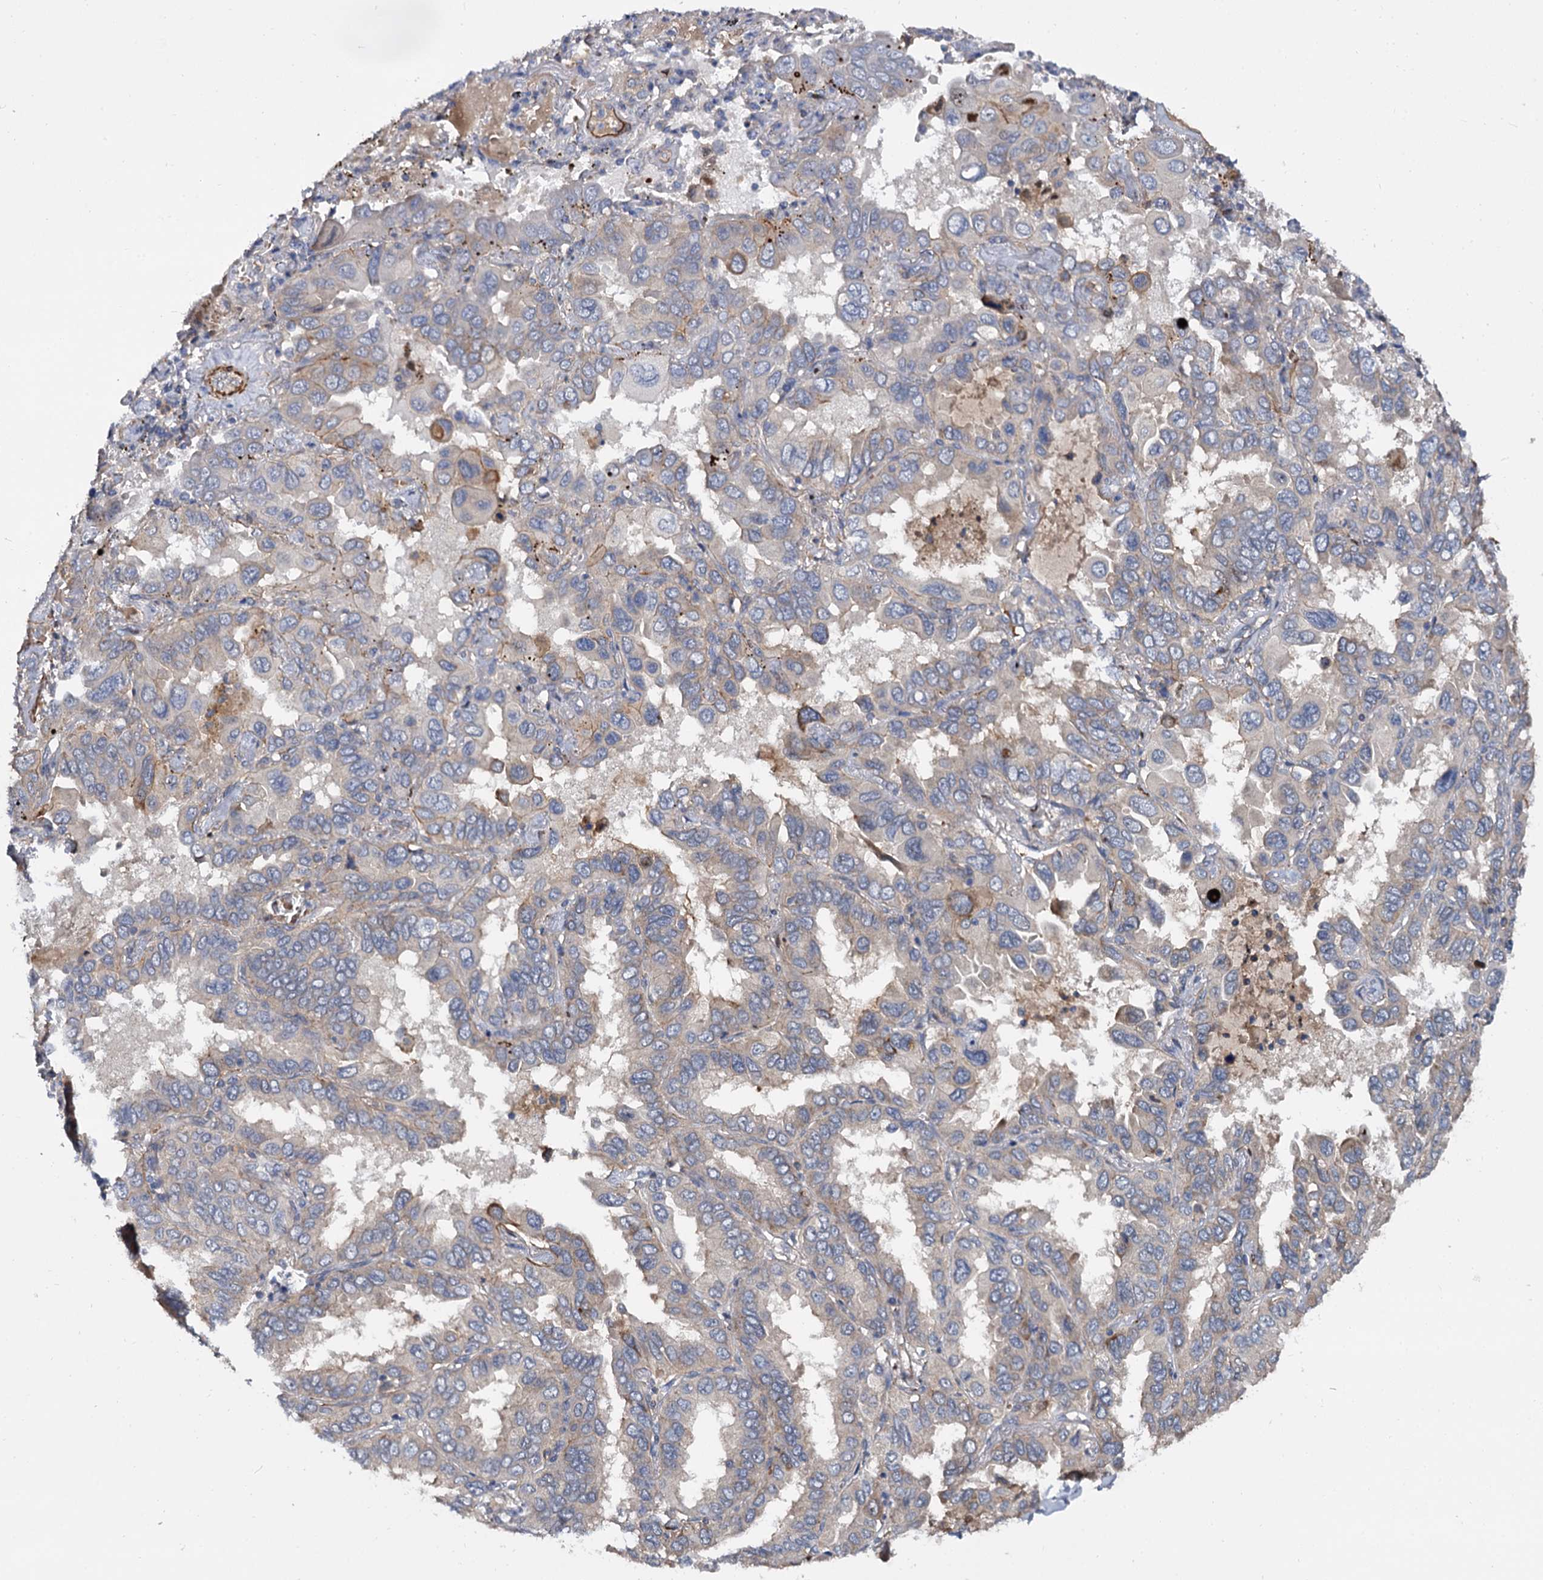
{"staining": {"intensity": "weak", "quantity": "<25%", "location": "cytoplasmic/membranous"}, "tissue": "lung cancer", "cell_type": "Tumor cells", "image_type": "cancer", "snomed": [{"axis": "morphology", "description": "Adenocarcinoma, NOS"}, {"axis": "topography", "description": "Lung"}], "caption": "High power microscopy photomicrograph of an immunohistochemistry photomicrograph of lung cancer (adenocarcinoma), revealing no significant positivity in tumor cells.", "gene": "ISM2", "patient": {"sex": "male", "age": 64}}